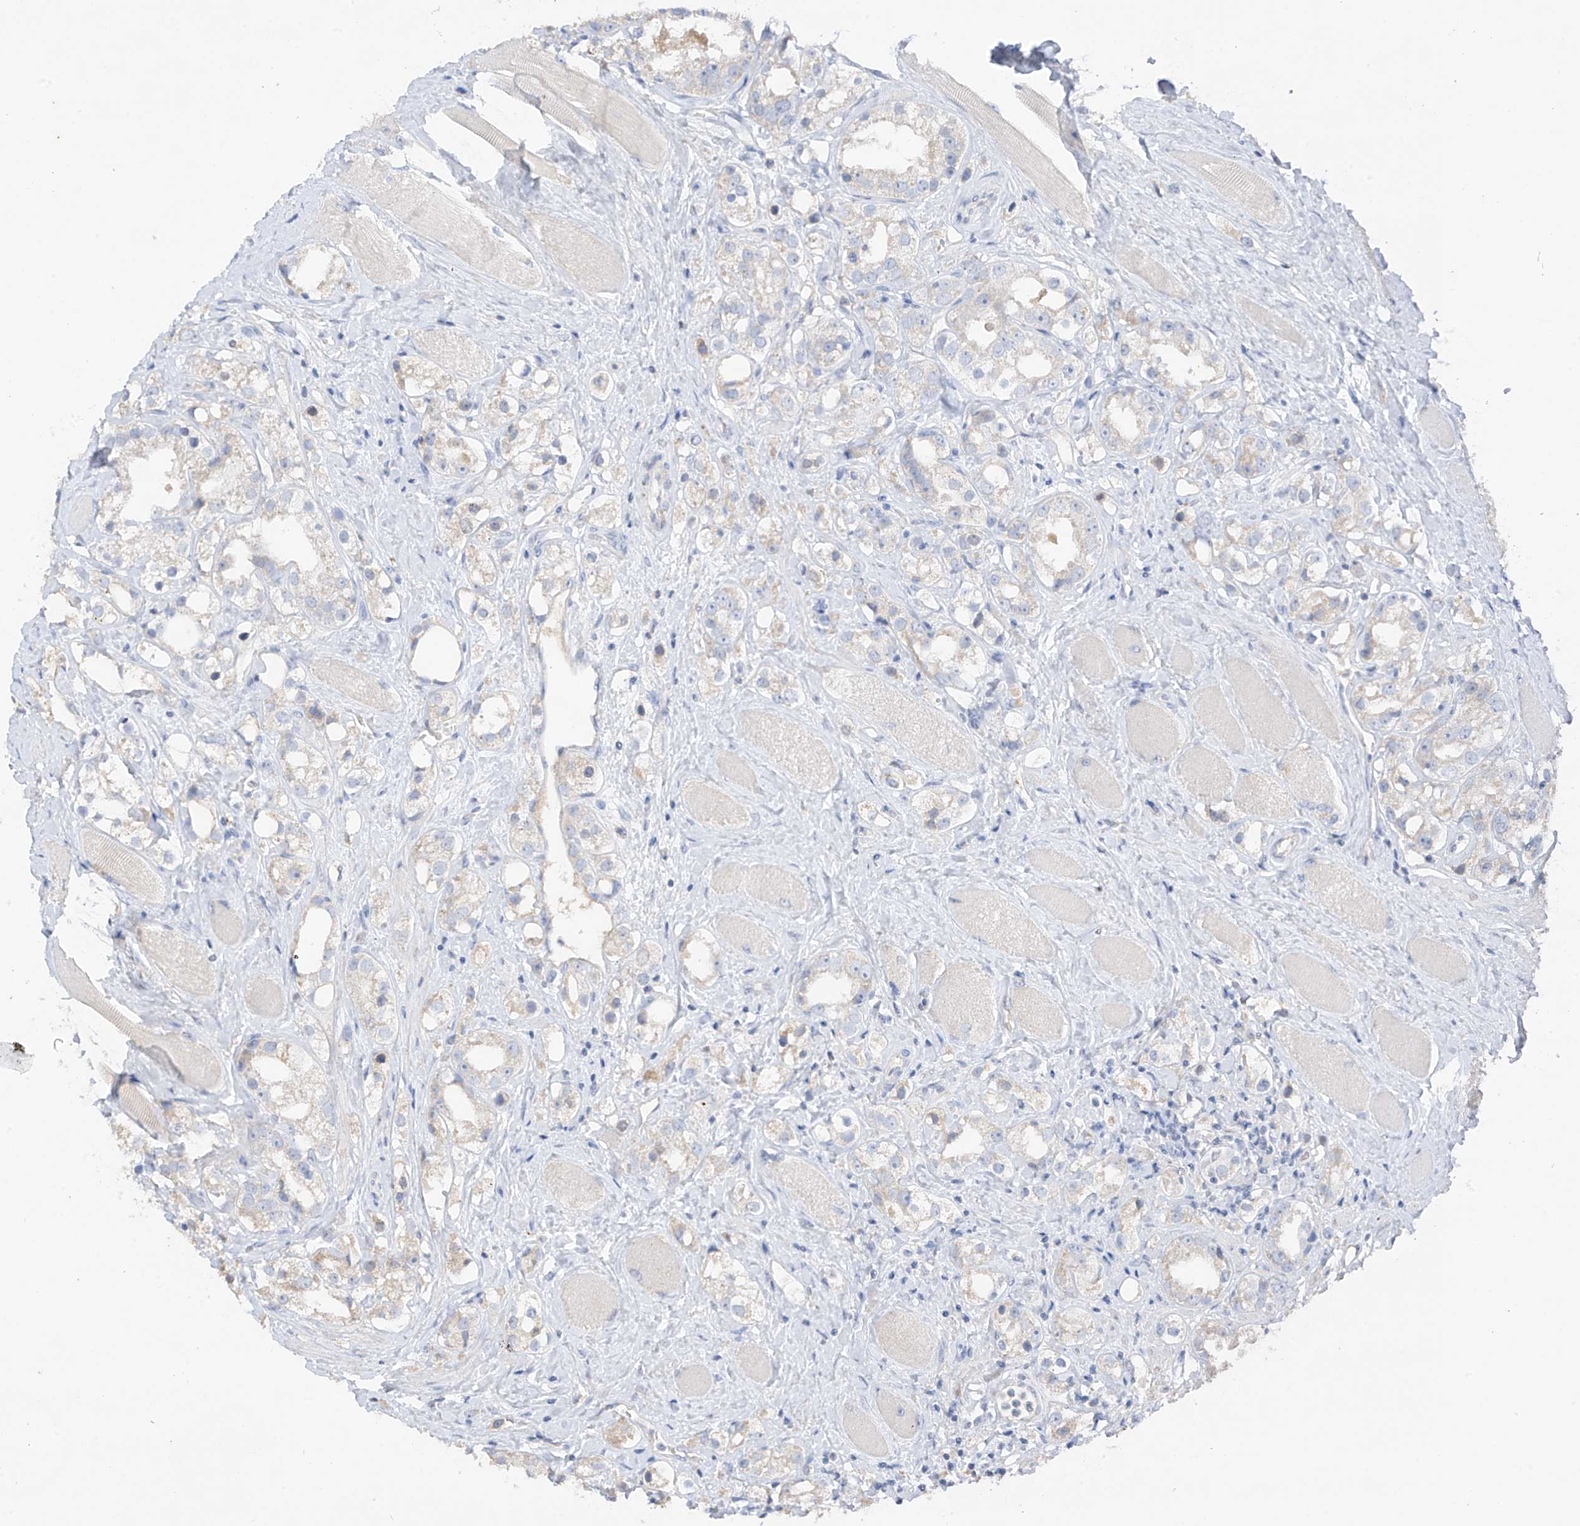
{"staining": {"intensity": "negative", "quantity": "none", "location": "none"}, "tissue": "prostate cancer", "cell_type": "Tumor cells", "image_type": "cancer", "snomed": [{"axis": "morphology", "description": "Adenocarcinoma, NOS"}, {"axis": "topography", "description": "Prostate"}], "caption": "IHC of human prostate adenocarcinoma displays no staining in tumor cells. (DAB immunohistochemistry, high magnification).", "gene": "CAPN13", "patient": {"sex": "male", "age": 79}}